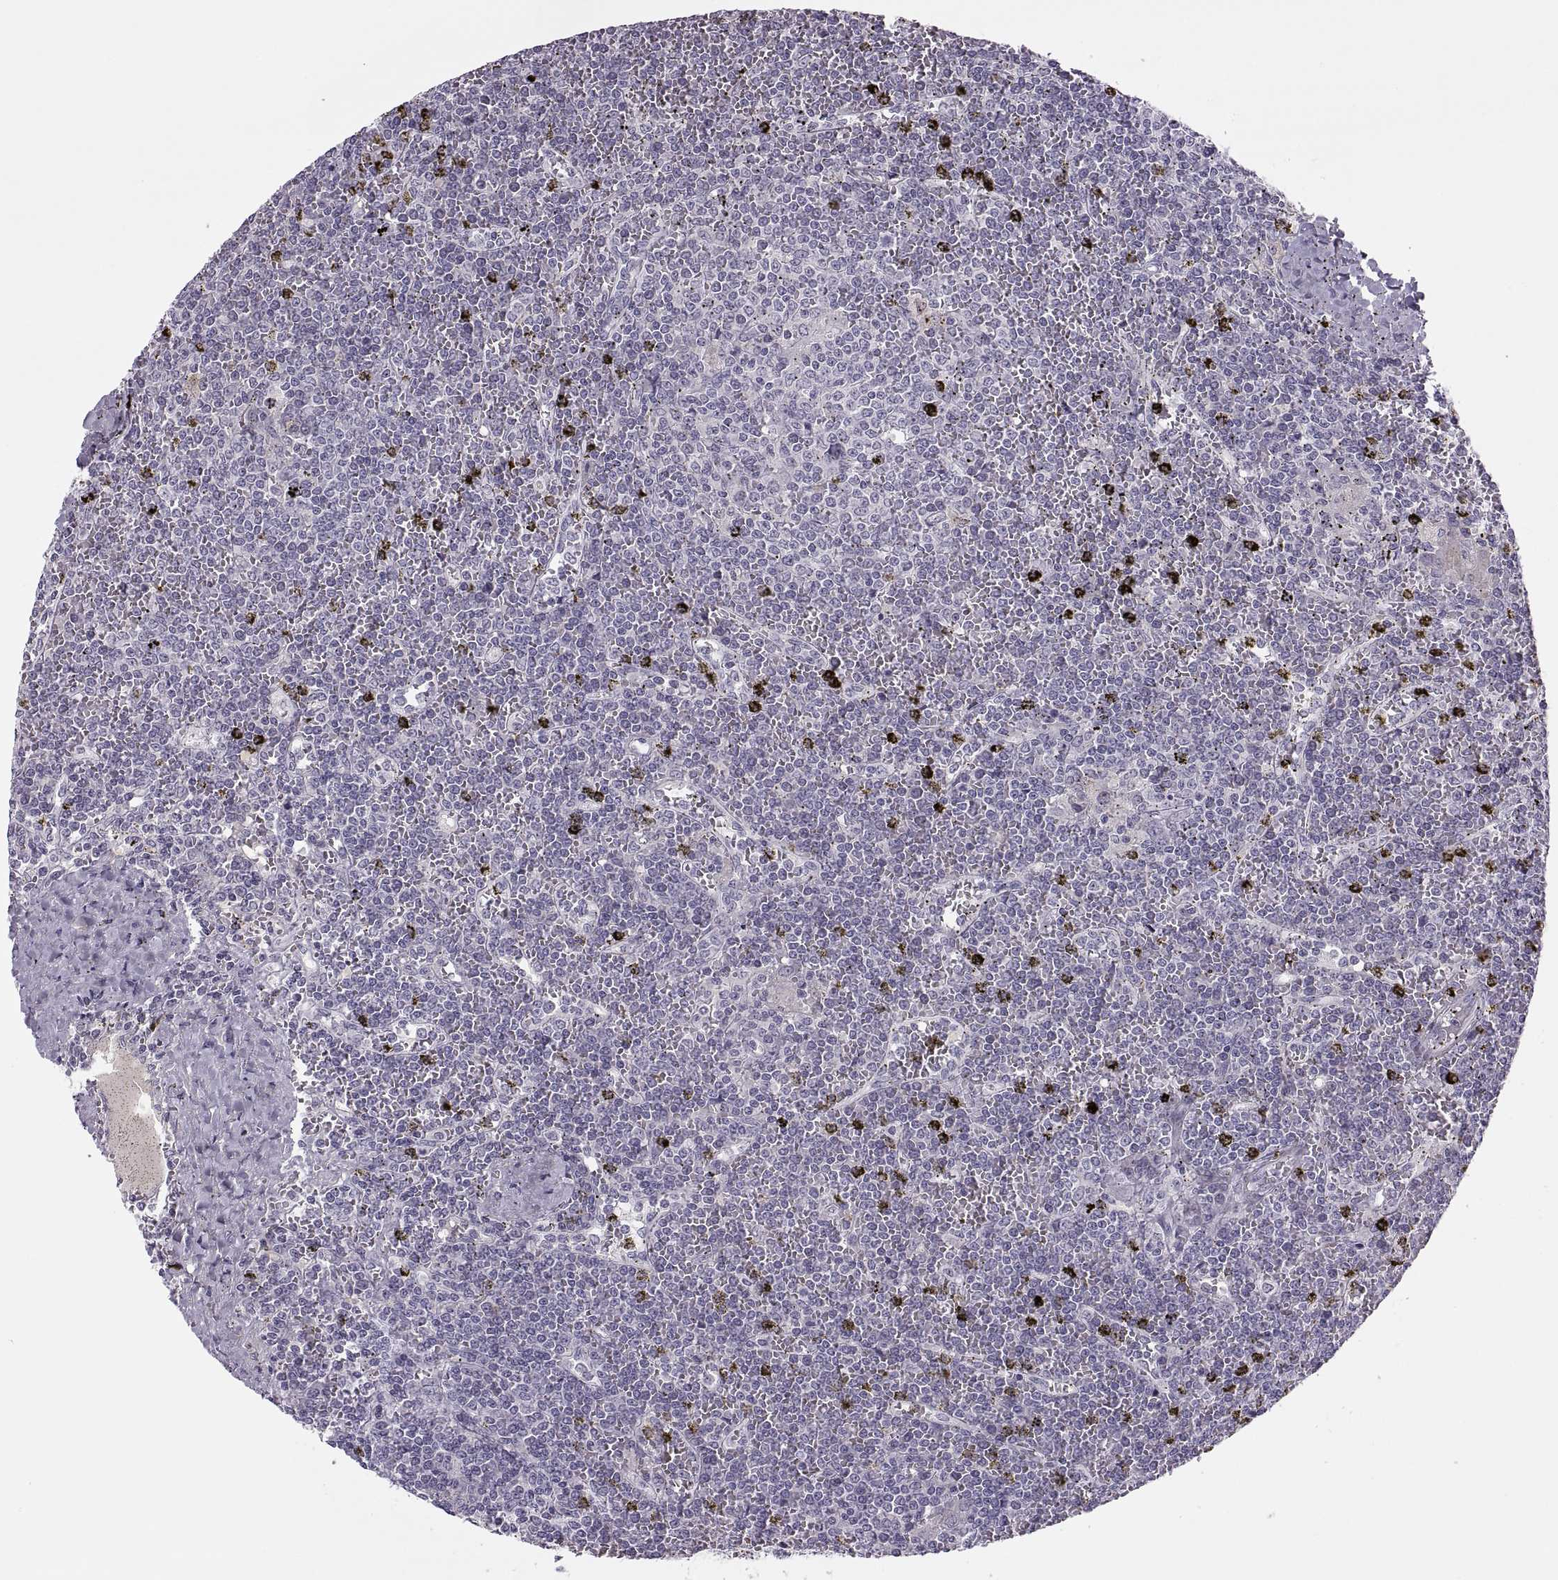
{"staining": {"intensity": "negative", "quantity": "none", "location": "none"}, "tissue": "lymphoma", "cell_type": "Tumor cells", "image_type": "cancer", "snomed": [{"axis": "morphology", "description": "Malignant lymphoma, non-Hodgkin's type, Low grade"}, {"axis": "topography", "description": "Spleen"}], "caption": "A high-resolution image shows immunohistochemistry (IHC) staining of low-grade malignant lymphoma, non-Hodgkin's type, which demonstrates no significant positivity in tumor cells. The staining is performed using DAB brown chromogen with nuclei counter-stained in using hematoxylin.", "gene": "CHCT1", "patient": {"sex": "female", "age": 19}}